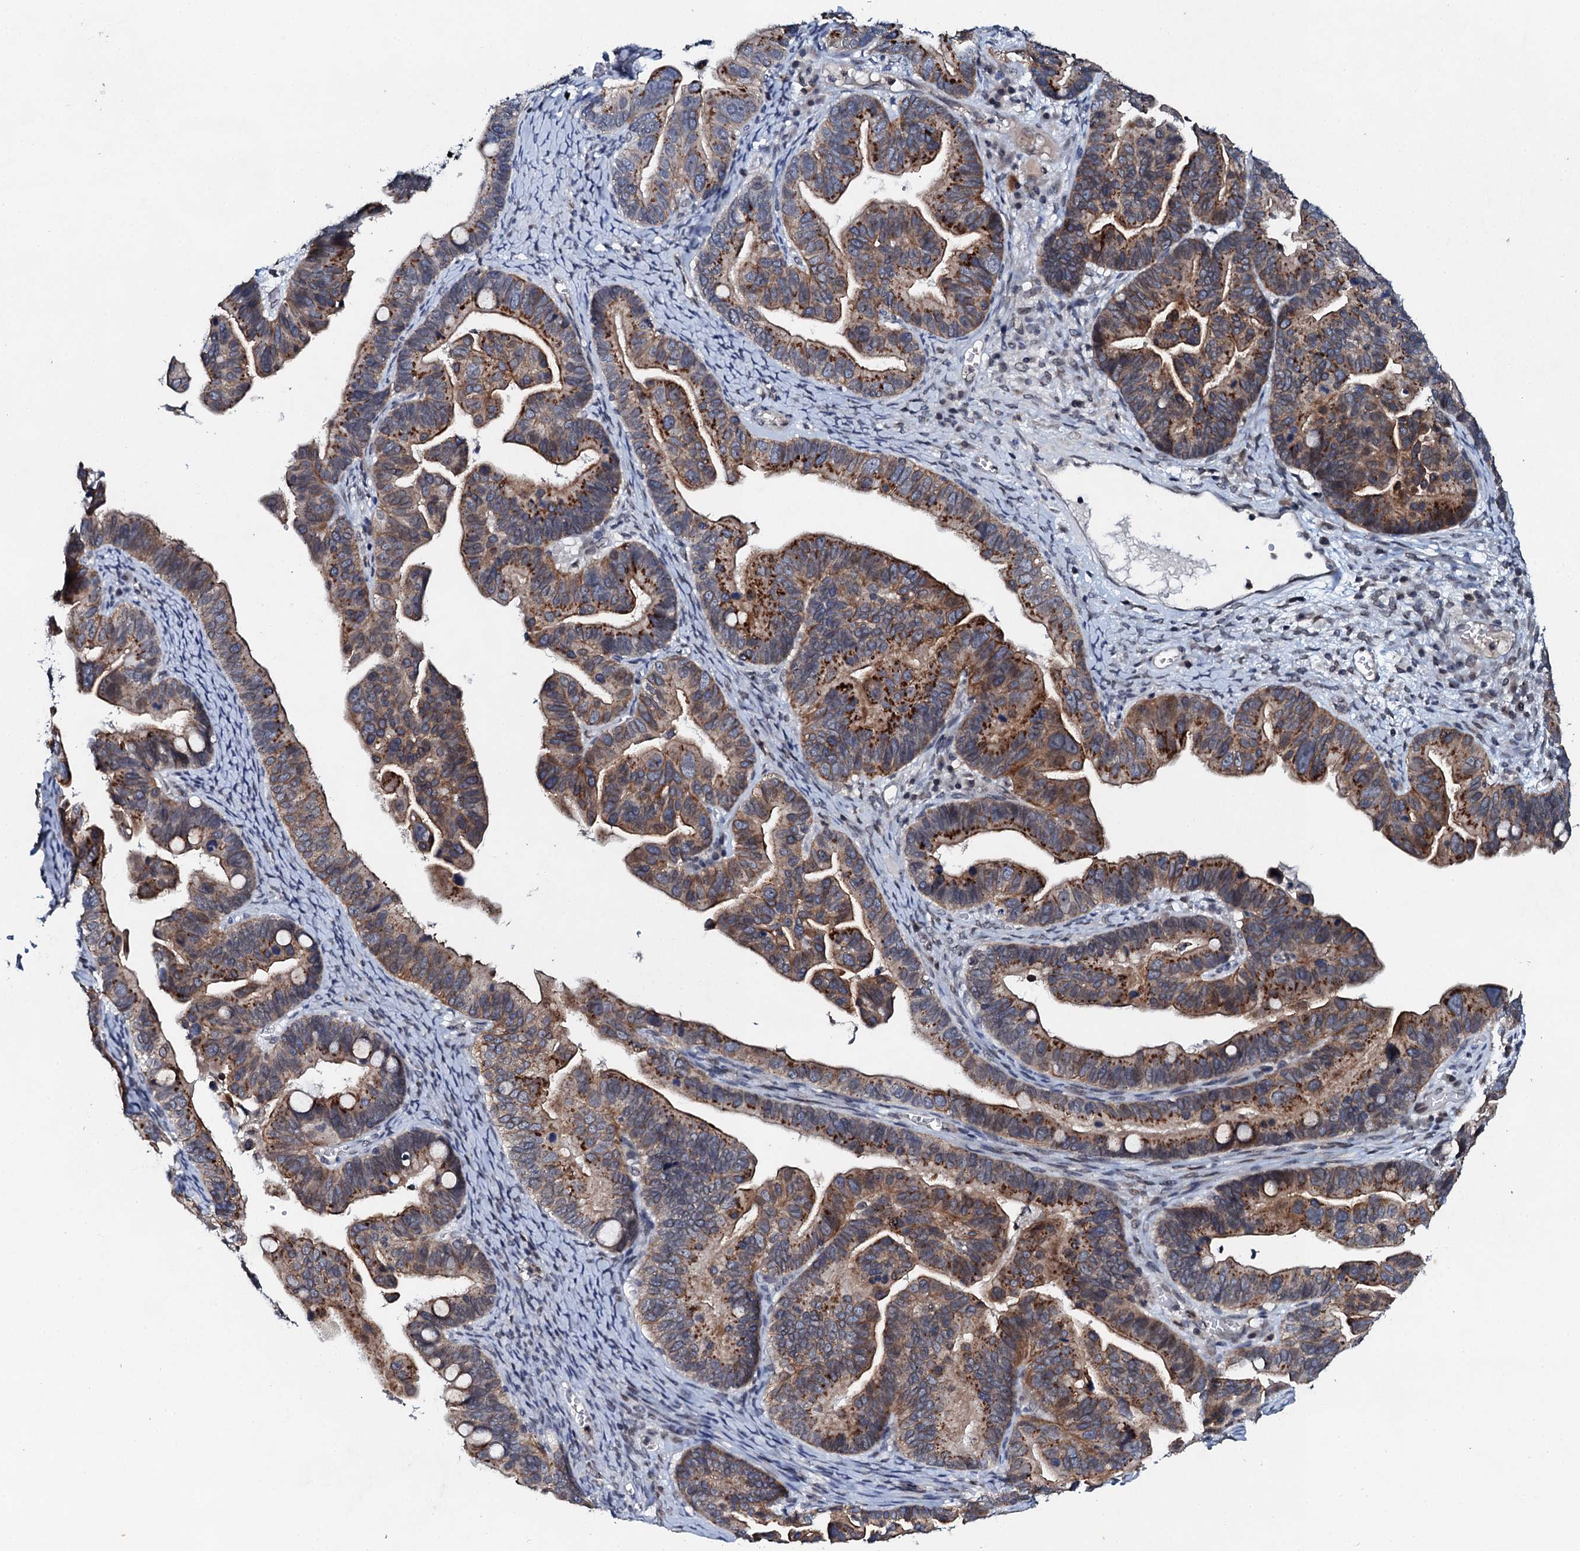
{"staining": {"intensity": "strong", "quantity": "25%-75%", "location": "cytoplasmic/membranous"}, "tissue": "ovarian cancer", "cell_type": "Tumor cells", "image_type": "cancer", "snomed": [{"axis": "morphology", "description": "Cystadenocarcinoma, serous, NOS"}, {"axis": "topography", "description": "Ovary"}], "caption": "IHC (DAB) staining of human ovarian cancer (serous cystadenocarcinoma) displays strong cytoplasmic/membranous protein staining in about 25%-75% of tumor cells.", "gene": "SNTA1", "patient": {"sex": "female", "age": 56}}